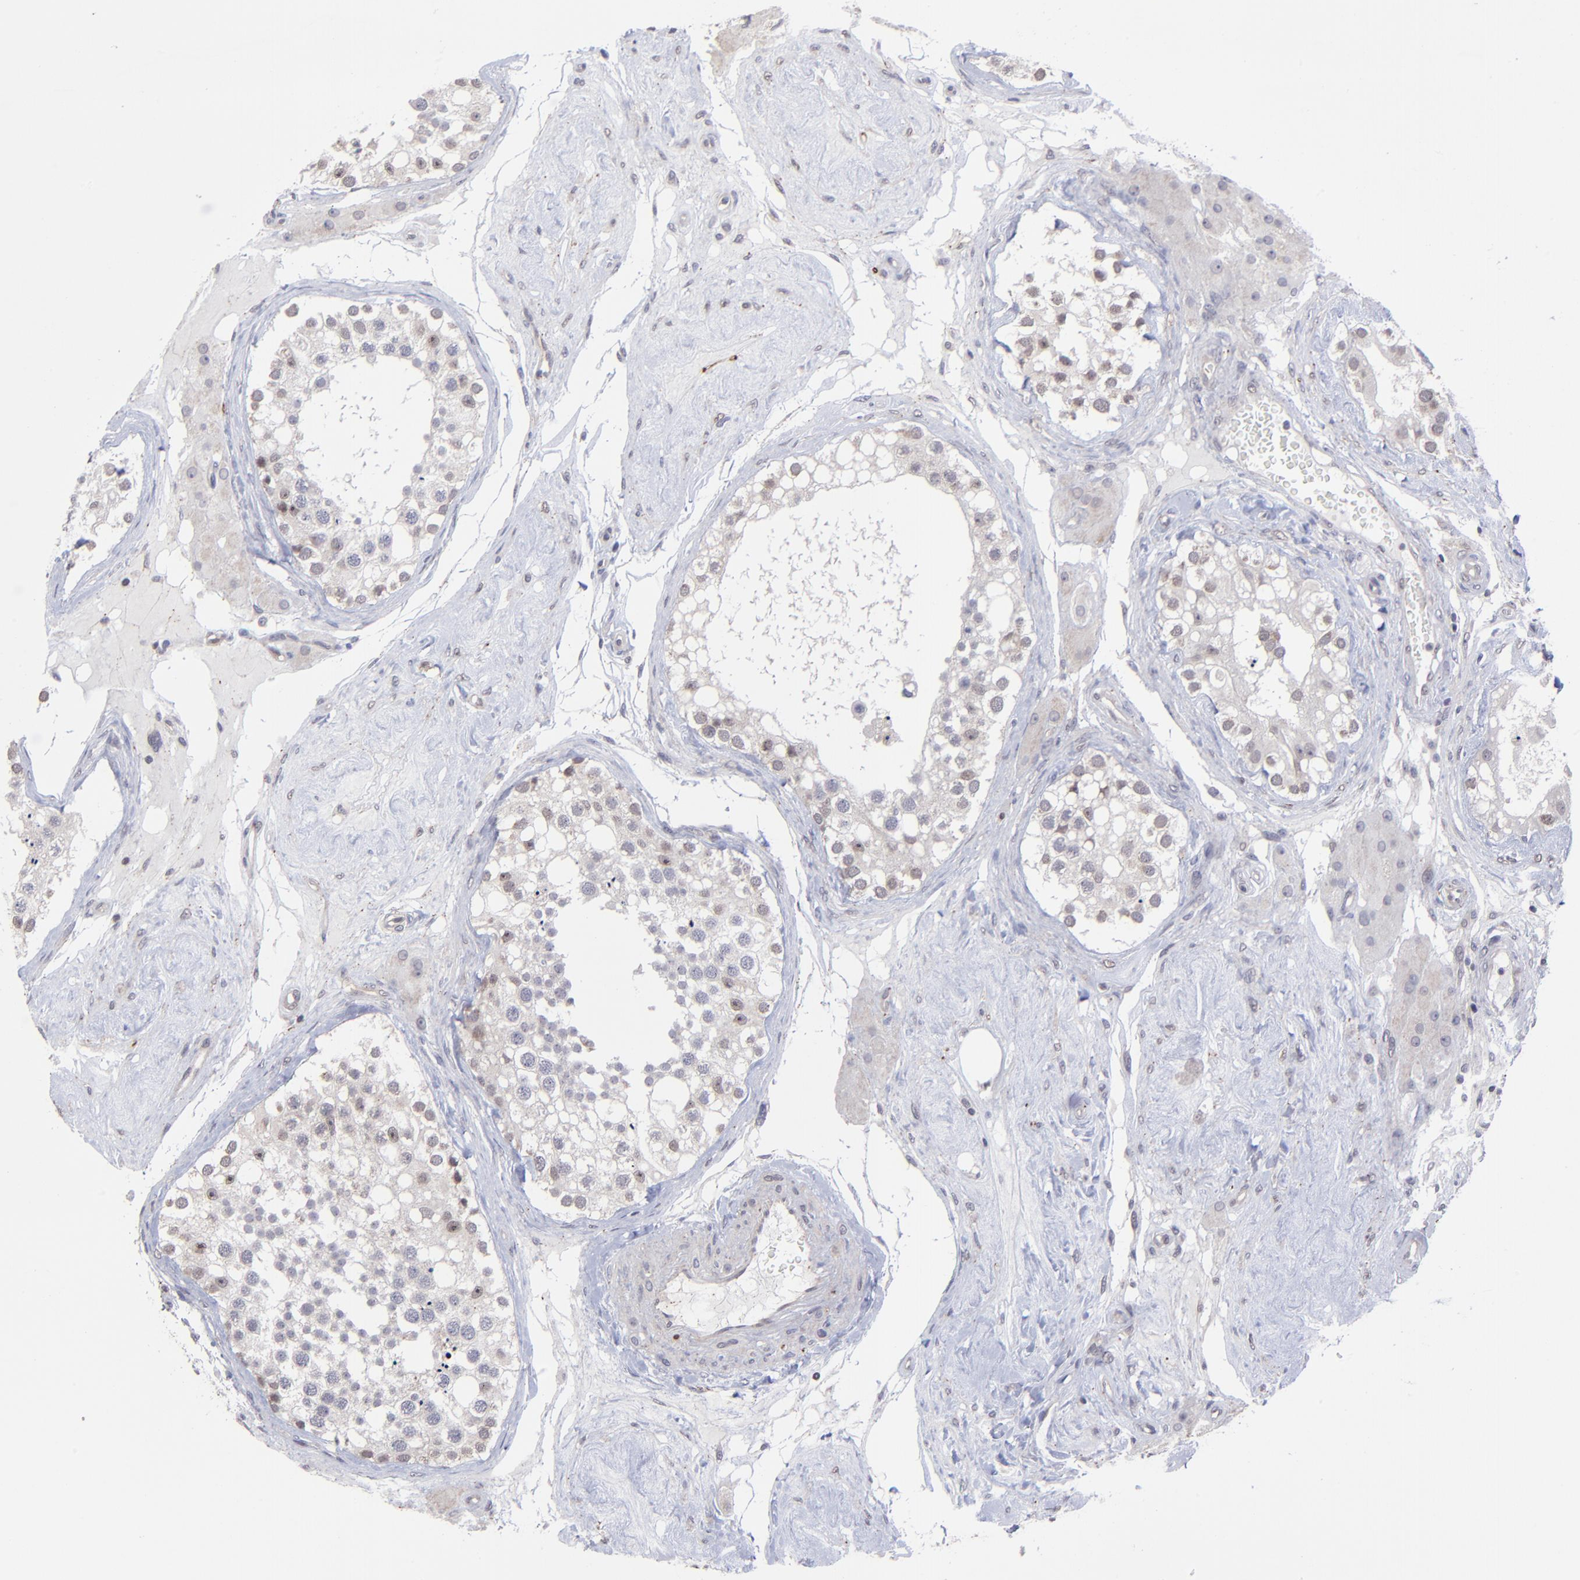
{"staining": {"intensity": "weak", "quantity": "<25%", "location": "nuclear"}, "tissue": "testis", "cell_type": "Cells in seminiferous ducts", "image_type": "normal", "snomed": [{"axis": "morphology", "description": "Normal tissue, NOS"}, {"axis": "topography", "description": "Testis"}], "caption": "Cells in seminiferous ducts are negative for protein expression in unremarkable human testis. (DAB immunohistochemistry with hematoxylin counter stain).", "gene": "ZNF419", "patient": {"sex": "male", "age": 68}}